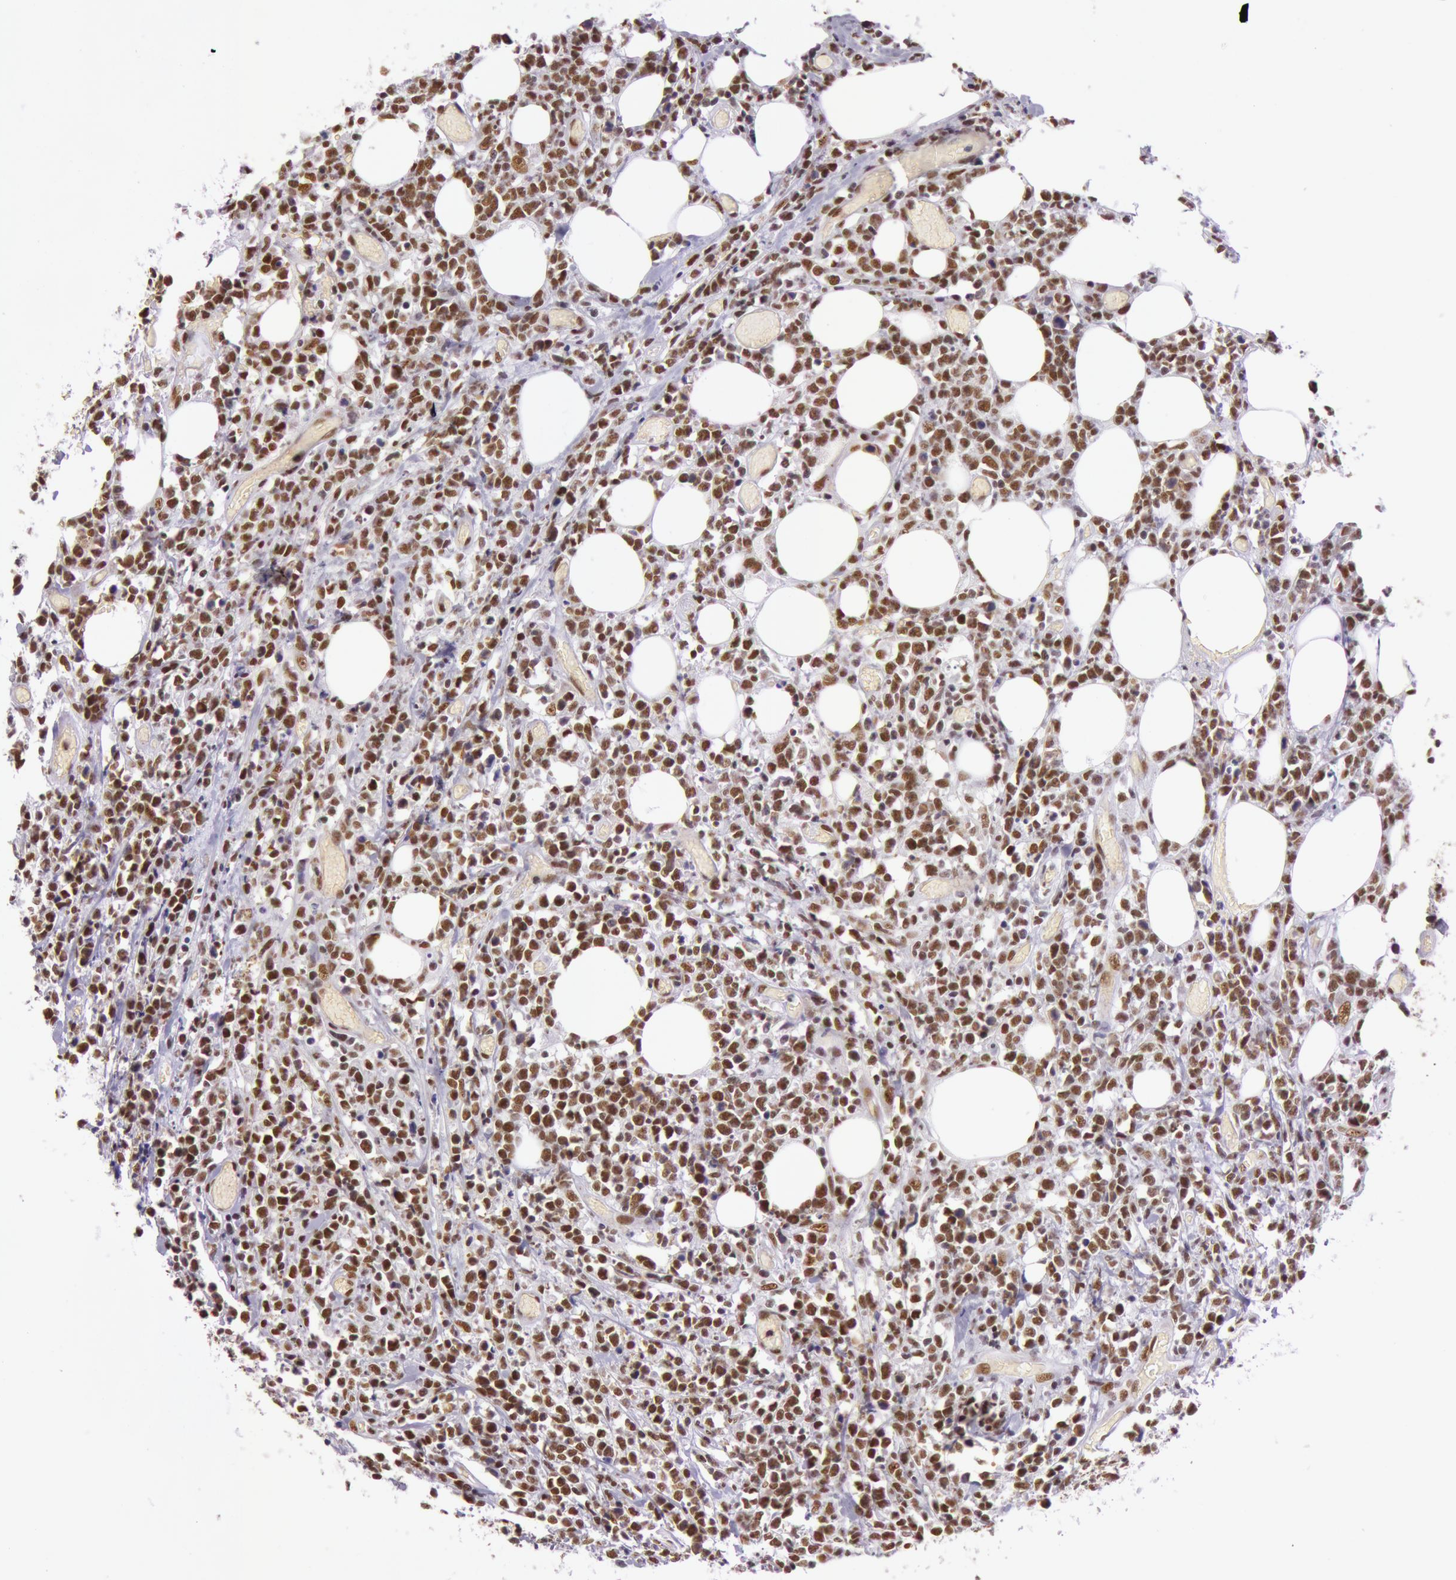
{"staining": {"intensity": "strong", "quantity": ">75%", "location": "nuclear"}, "tissue": "lymphoma", "cell_type": "Tumor cells", "image_type": "cancer", "snomed": [{"axis": "morphology", "description": "Malignant lymphoma, non-Hodgkin's type, High grade"}, {"axis": "topography", "description": "Colon"}], "caption": "Brown immunohistochemical staining in high-grade malignant lymphoma, non-Hodgkin's type reveals strong nuclear staining in approximately >75% of tumor cells.", "gene": "NBN", "patient": {"sex": "male", "age": 82}}